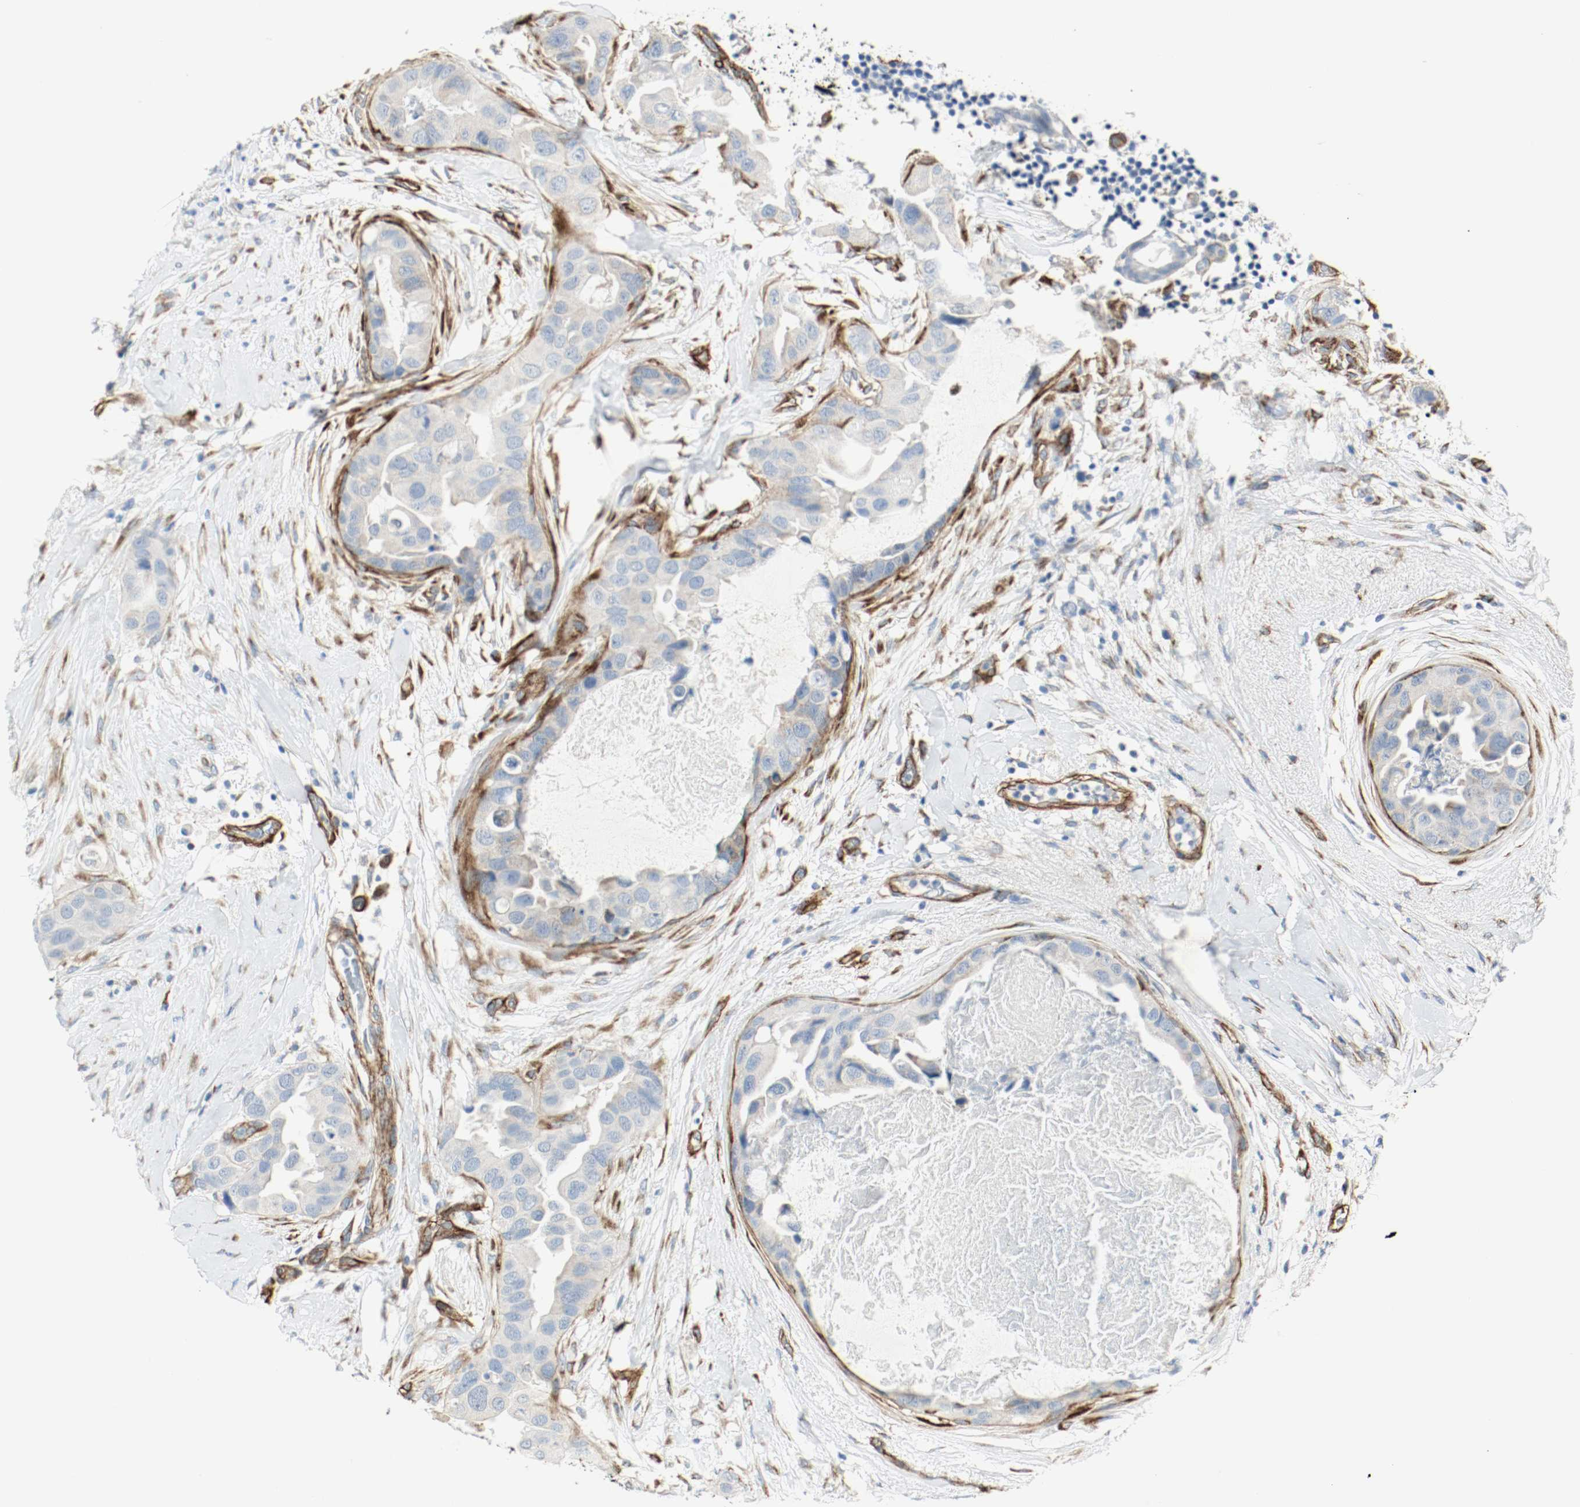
{"staining": {"intensity": "negative", "quantity": "none", "location": "none"}, "tissue": "breast cancer", "cell_type": "Tumor cells", "image_type": "cancer", "snomed": [{"axis": "morphology", "description": "Duct carcinoma"}, {"axis": "topography", "description": "Breast"}], "caption": "This is a histopathology image of immunohistochemistry staining of breast invasive ductal carcinoma, which shows no positivity in tumor cells.", "gene": "LAMB1", "patient": {"sex": "female", "age": 40}}